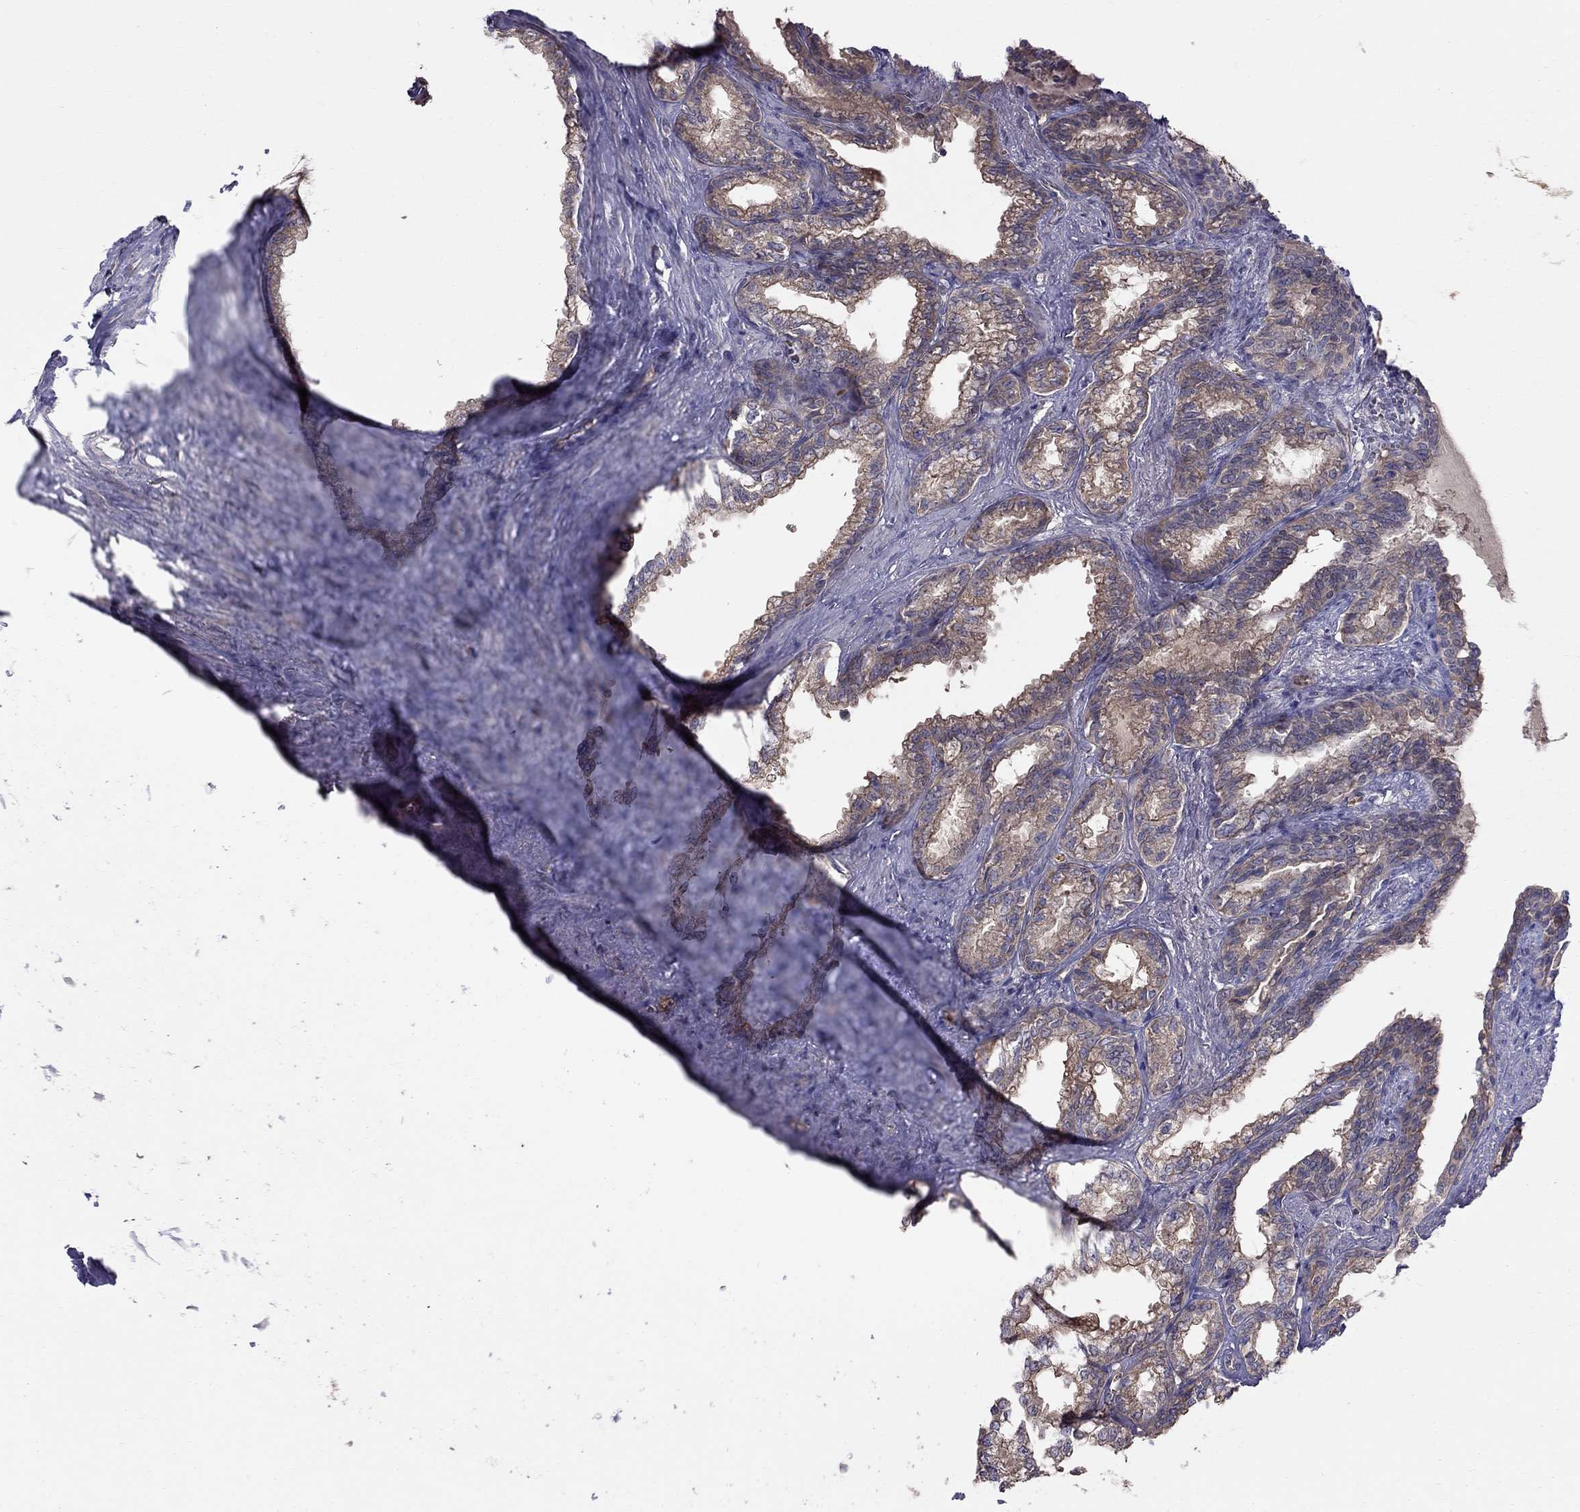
{"staining": {"intensity": "moderate", "quantity": ">75%", "location": "cytoplasmic/membranous"}, "tissue": "seminal vesicle", "cell_type": "Glandular cells", "image_type": "normal", "snomed": [{"axis": "morphology", "description": "Normal tissue, NOS"}, {"axis": "morphology", "description": "Urothelial carcinoma, NOS"}, {"axis": "topography", "description": "Urinary bladder"}, {"axis": "topography", "description": "Seminal veicle"}], "caption": "This is a histology image of IHC staining of benign seminal vesicle, which shows moderate positivity in the cytoplasmic/membranous of glandular cells.", "gene": "PIK3CG", "patient": {"sex": "male", "age": 76}}